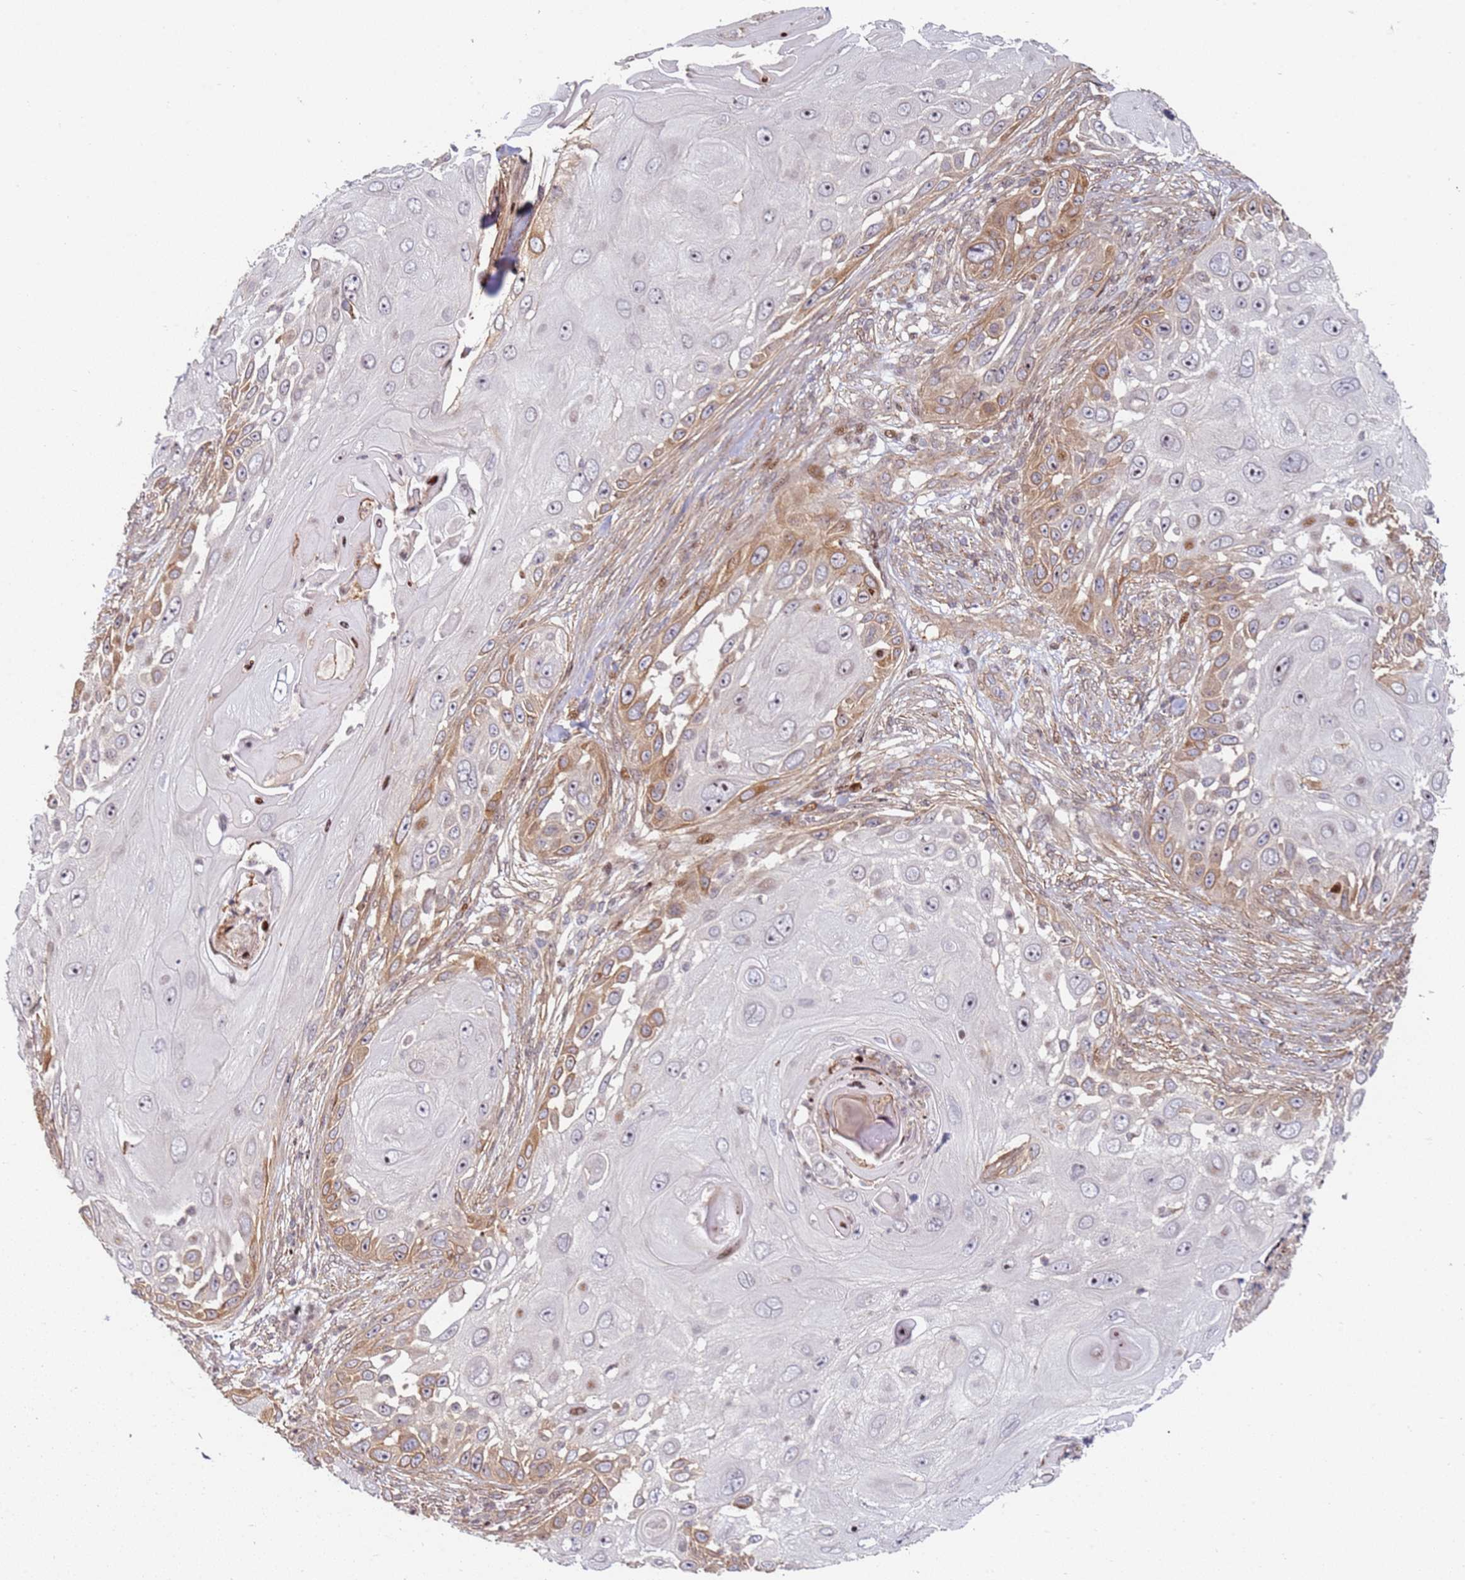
{"staining": {"intensity": "moderate", "quantity": "<25%", "location": "cytoplasmic/membranous,nuclear"}, "tissue": "skin cancer", "cell_type": "Tumor cells", "image_type": "cancer", "snomed": [{"axis": "morphology", "description": "Squamous cell carcinoma, NOS"}, {"axis": "topography", "description": "Skin"}], "caption": "Immunohistochemistry of squamous cell carcinoma (skin) demonstrates low levels of moderate cytoplasmic/membranous and nuclear positivity in about <25% of tumor cells.", "gene": "TMEM233", "patient": {"sex": "female", "age": 44}}